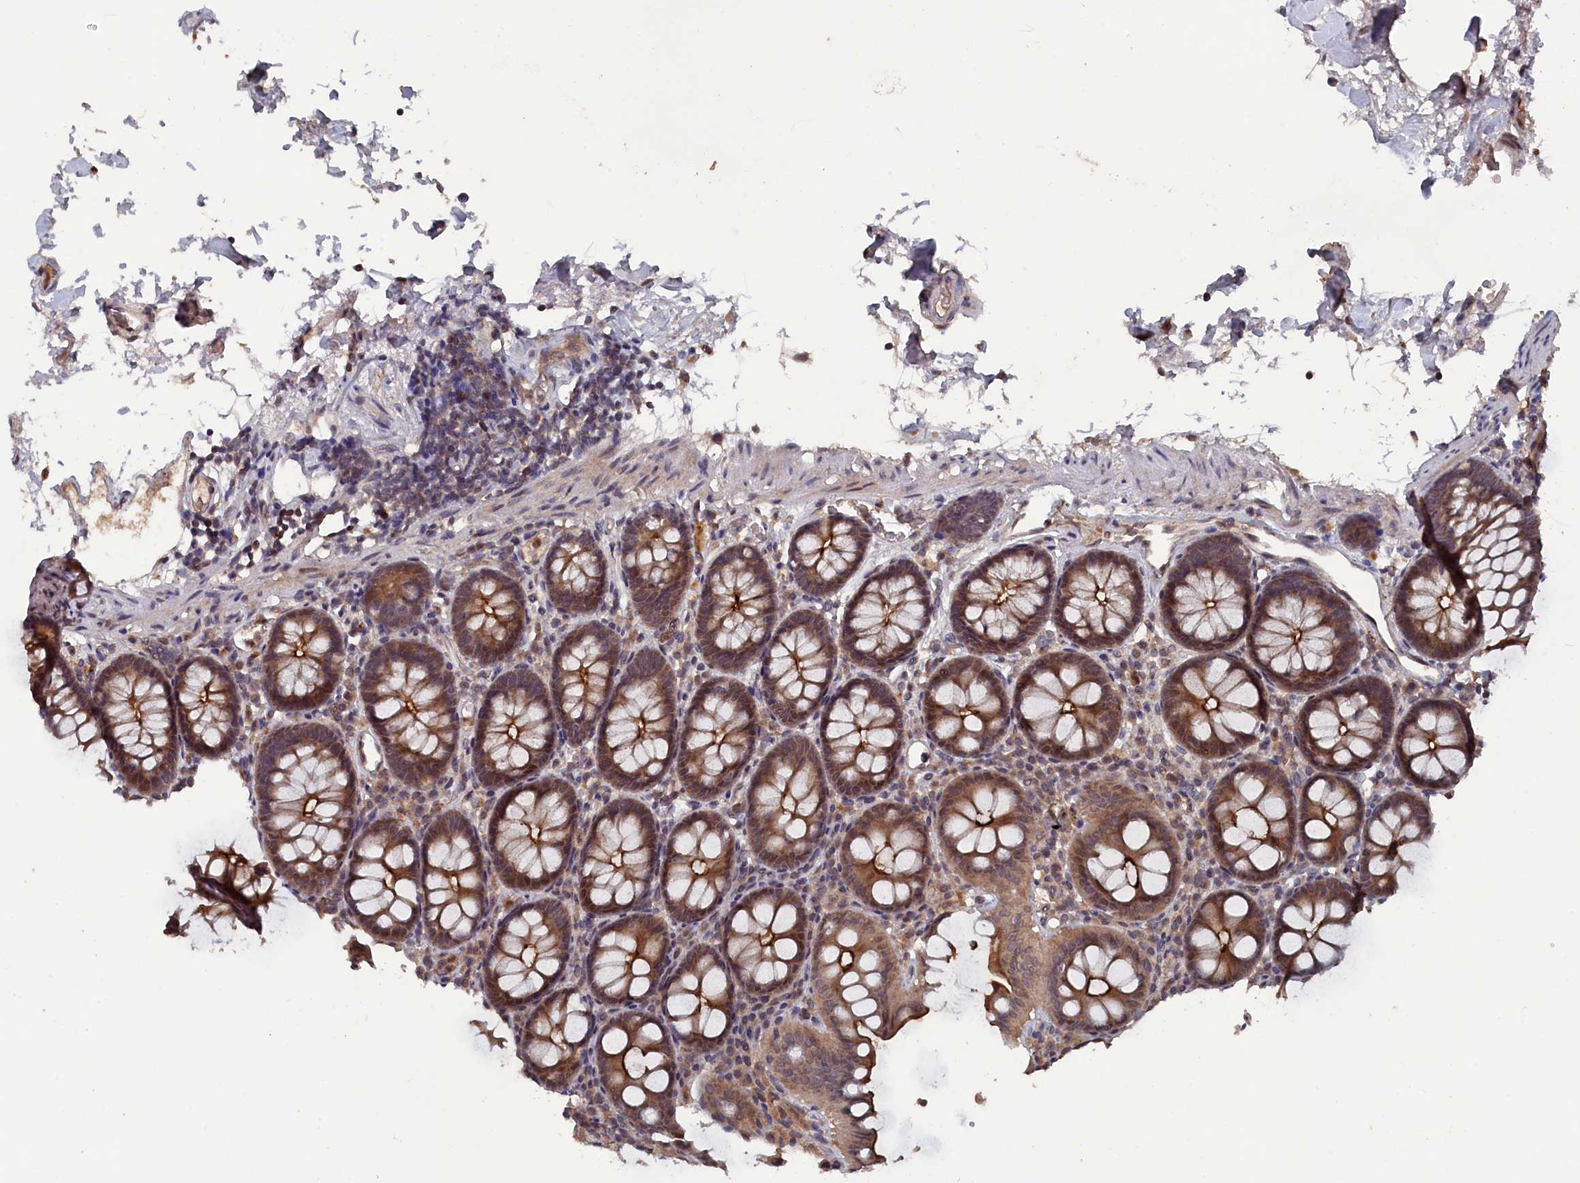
{"staining": {"intensity": "moderate", "quantity": ">75%", "location": "cytoplasmic/membranous"}, "tissue": "colon", "cell_type": "Endothelial cells", "image_type": "normal", "snomed": [{"axis": "morphology", "description": "Normal tissue, NOS"}, {"axis": "topography", "description": "Colon"}], "caption": "Approximately >75% of endothelial cells in benign human colon display moderate cytoplasmic/membranous protein expression as visualized by brown immunohistochemical staining.", "gene": "TMC5", "patient": {"sex": "male", "age": 75}}